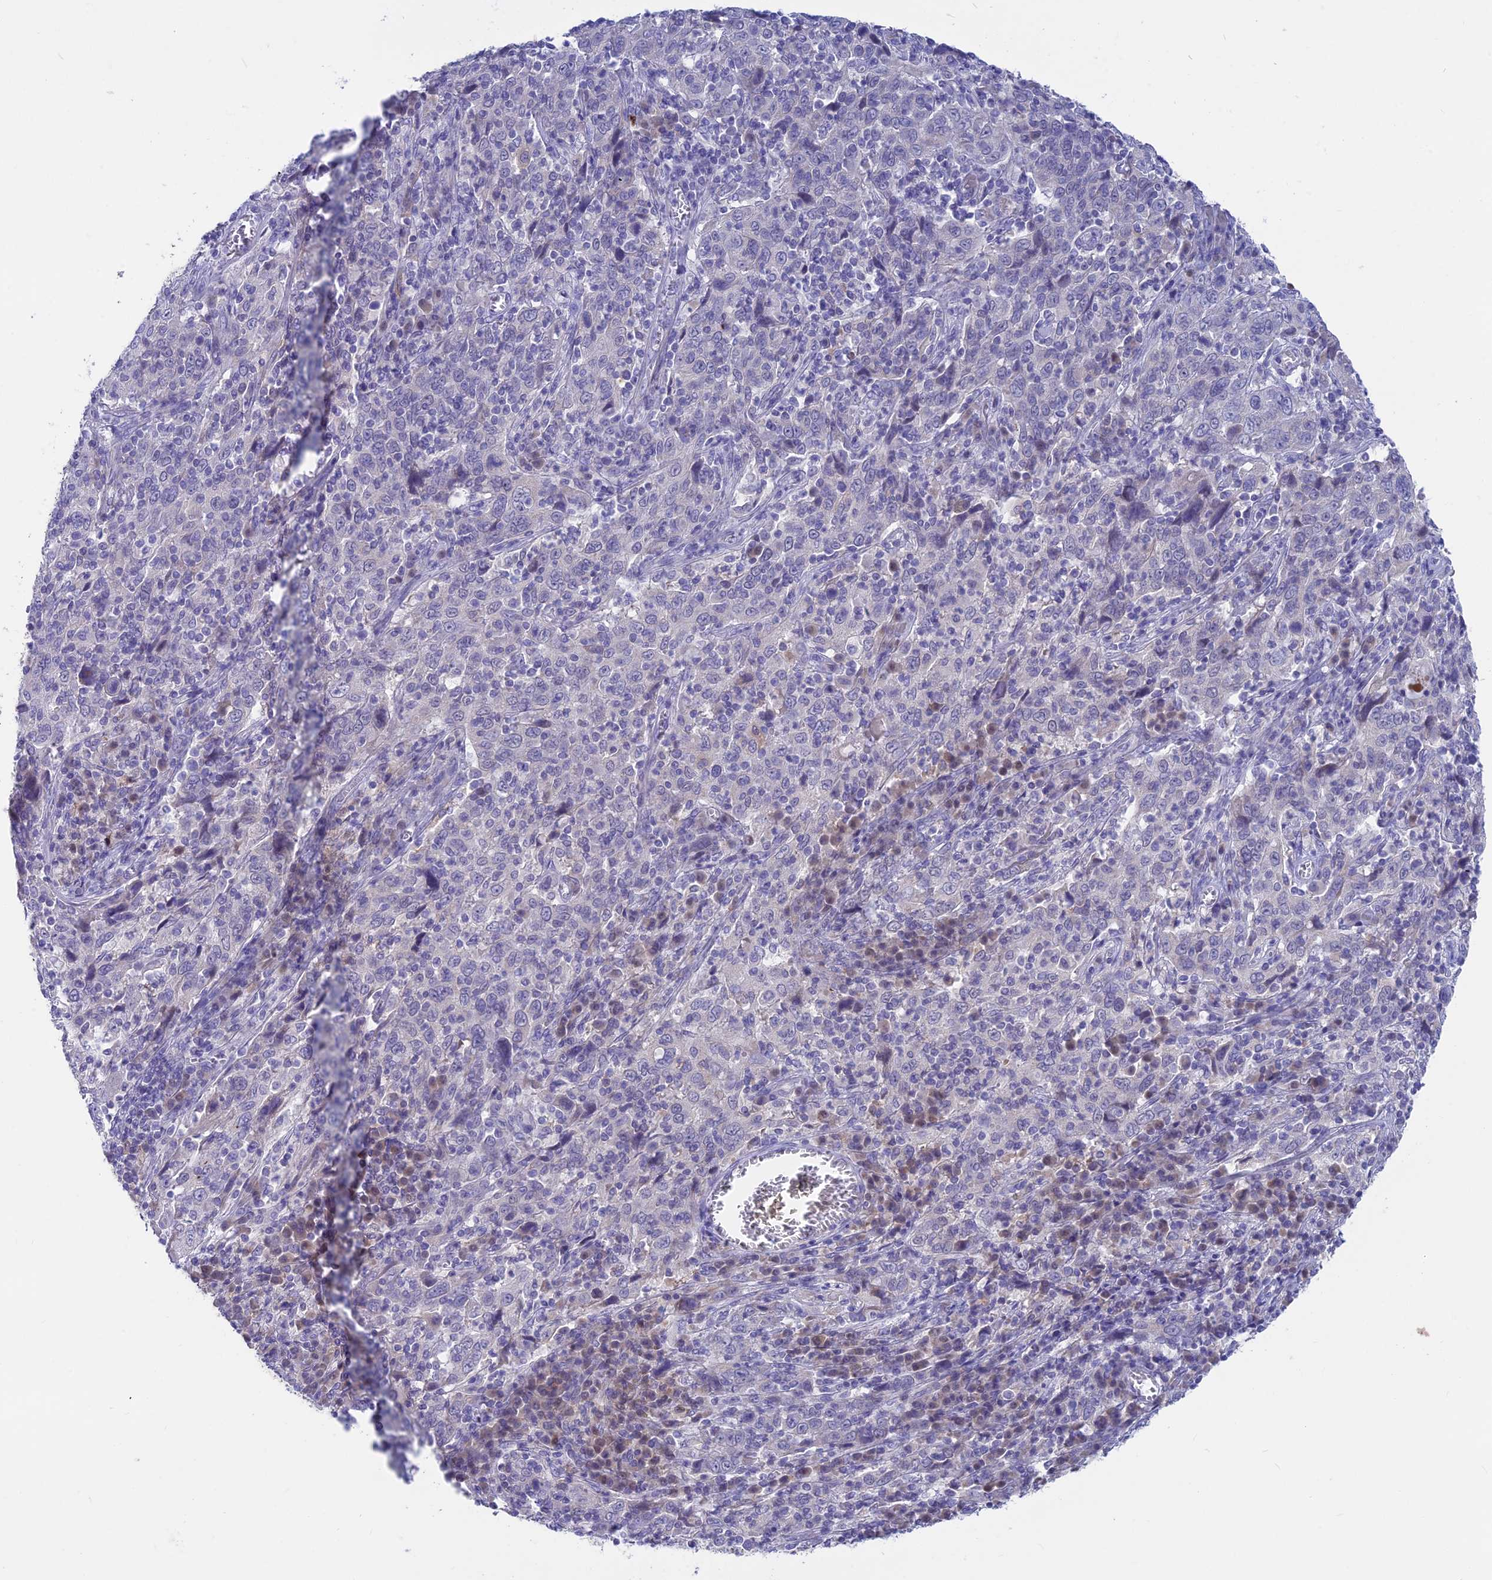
{"staining": {"intensity": "negative", "quantity": "none", "location": "none"}, "tissue": "cervical cancer", "cell_type": "Tumor cells", "image_type": "cancer", "snomed": [{"axis": "morphology", "description": "Squamous cell carcinoma, NOS"}, {"axis": "topography", "description": "Cervix"}], "caption": "Immunohistochemistry of human cervical cancer displays no positivity in tumor cells.", "gene": "SNTN", "patient": {"sex": "female", "age": 46}}